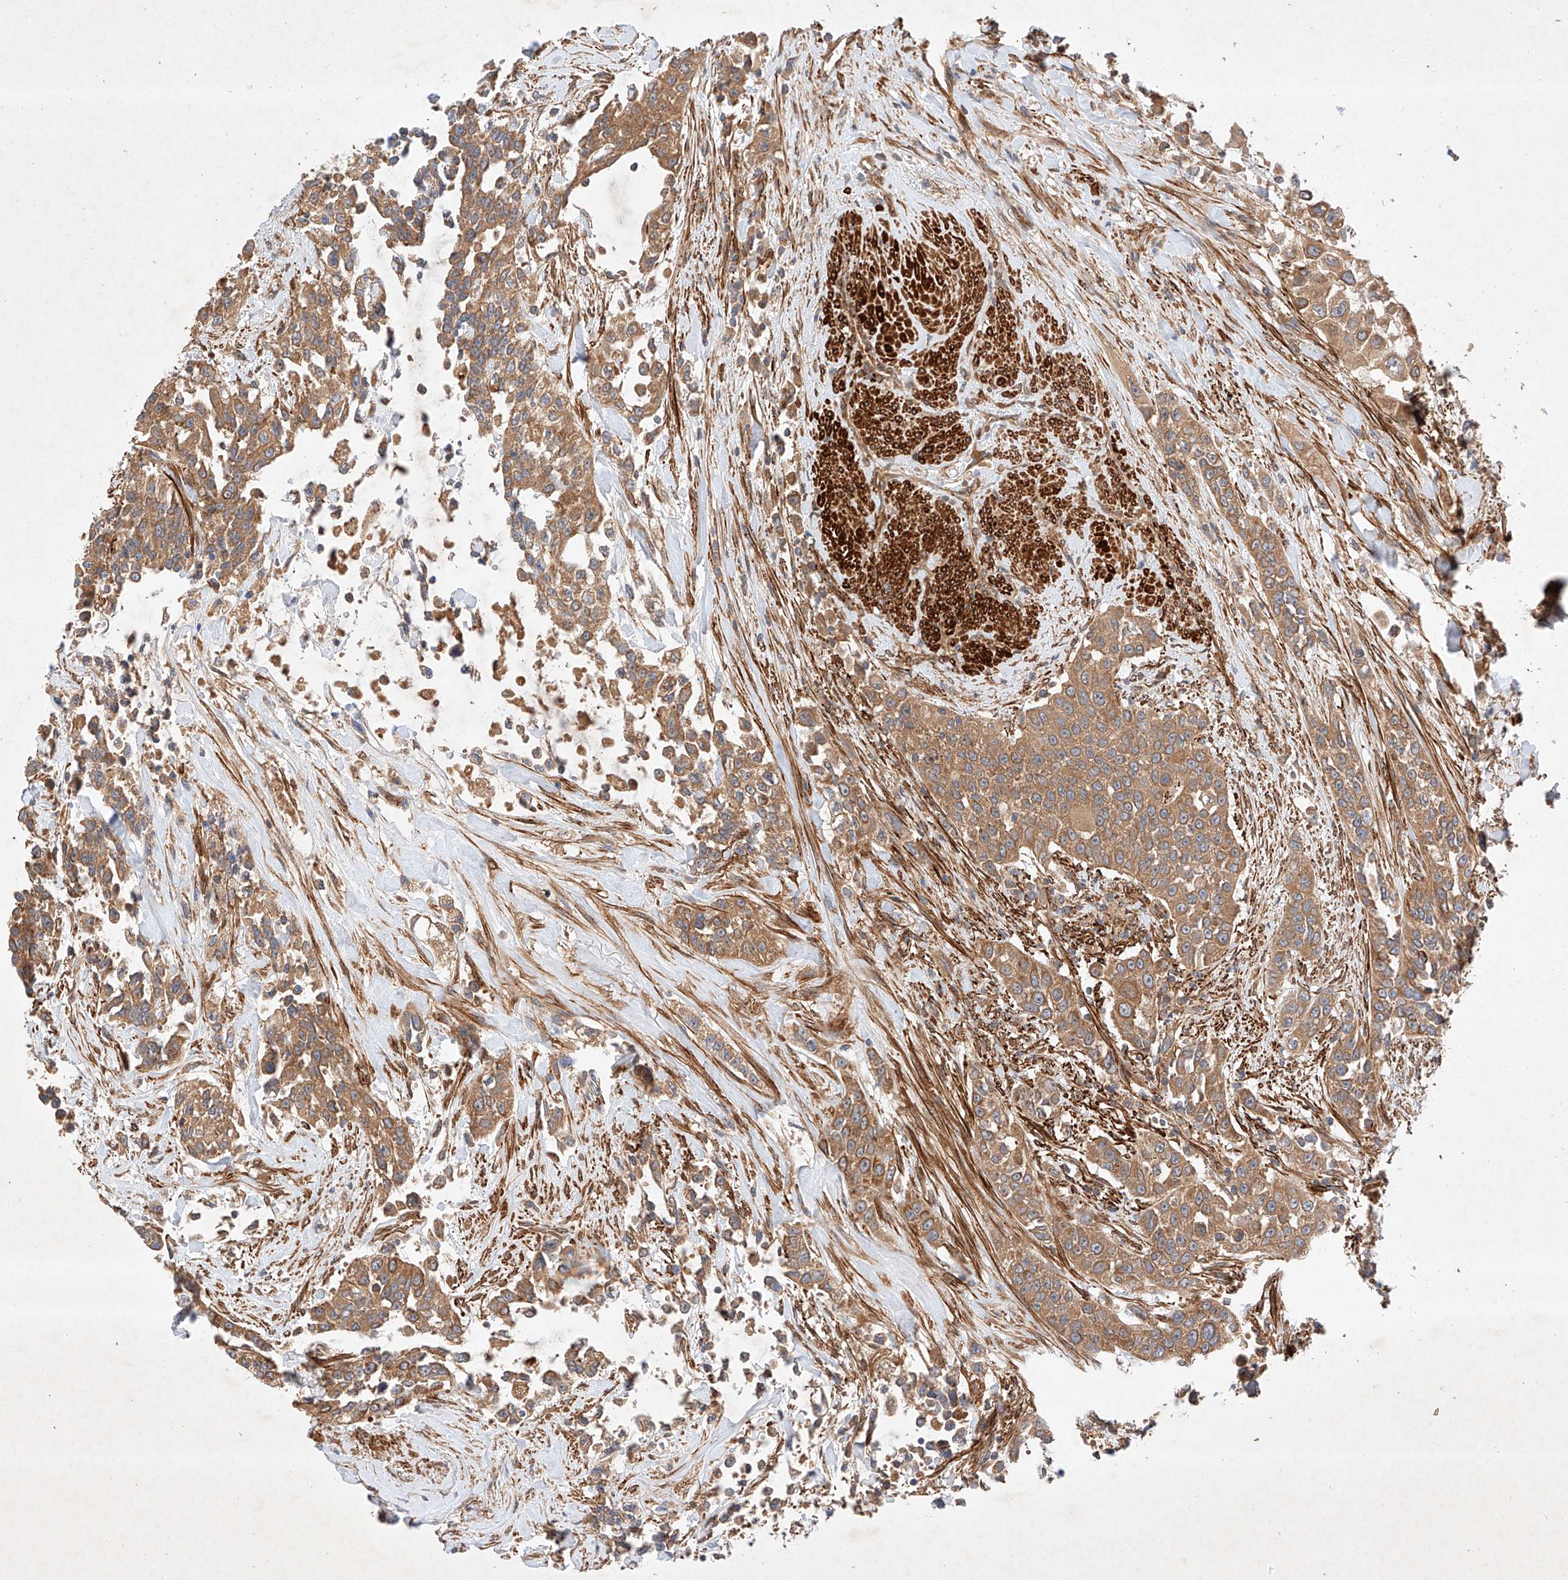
{"staining": {"intensity": "moderate", "quantity": ">75%", "location": "cytoplasmic/membranous"}, "tissue": "urothelial cancer", "cell_type": "Tumor cells", "image_type": "cancer", "snomed": [{"axis": "morphology", "description": "Urothelial carcinoma, High grade"}, {"axis": "topography", "description": "Urinary bladder"}], "caption": "Immunohistochemical staining of high-grade urothelial carcinoma demonstrates medium levels of moderate cytoplasmic/membranous expression in about >75% of tumor cells. (IHC, brightfield microscopy, high magnification).", "gene": "RAB23", "patient": {"sex": "female", "age": 80}}